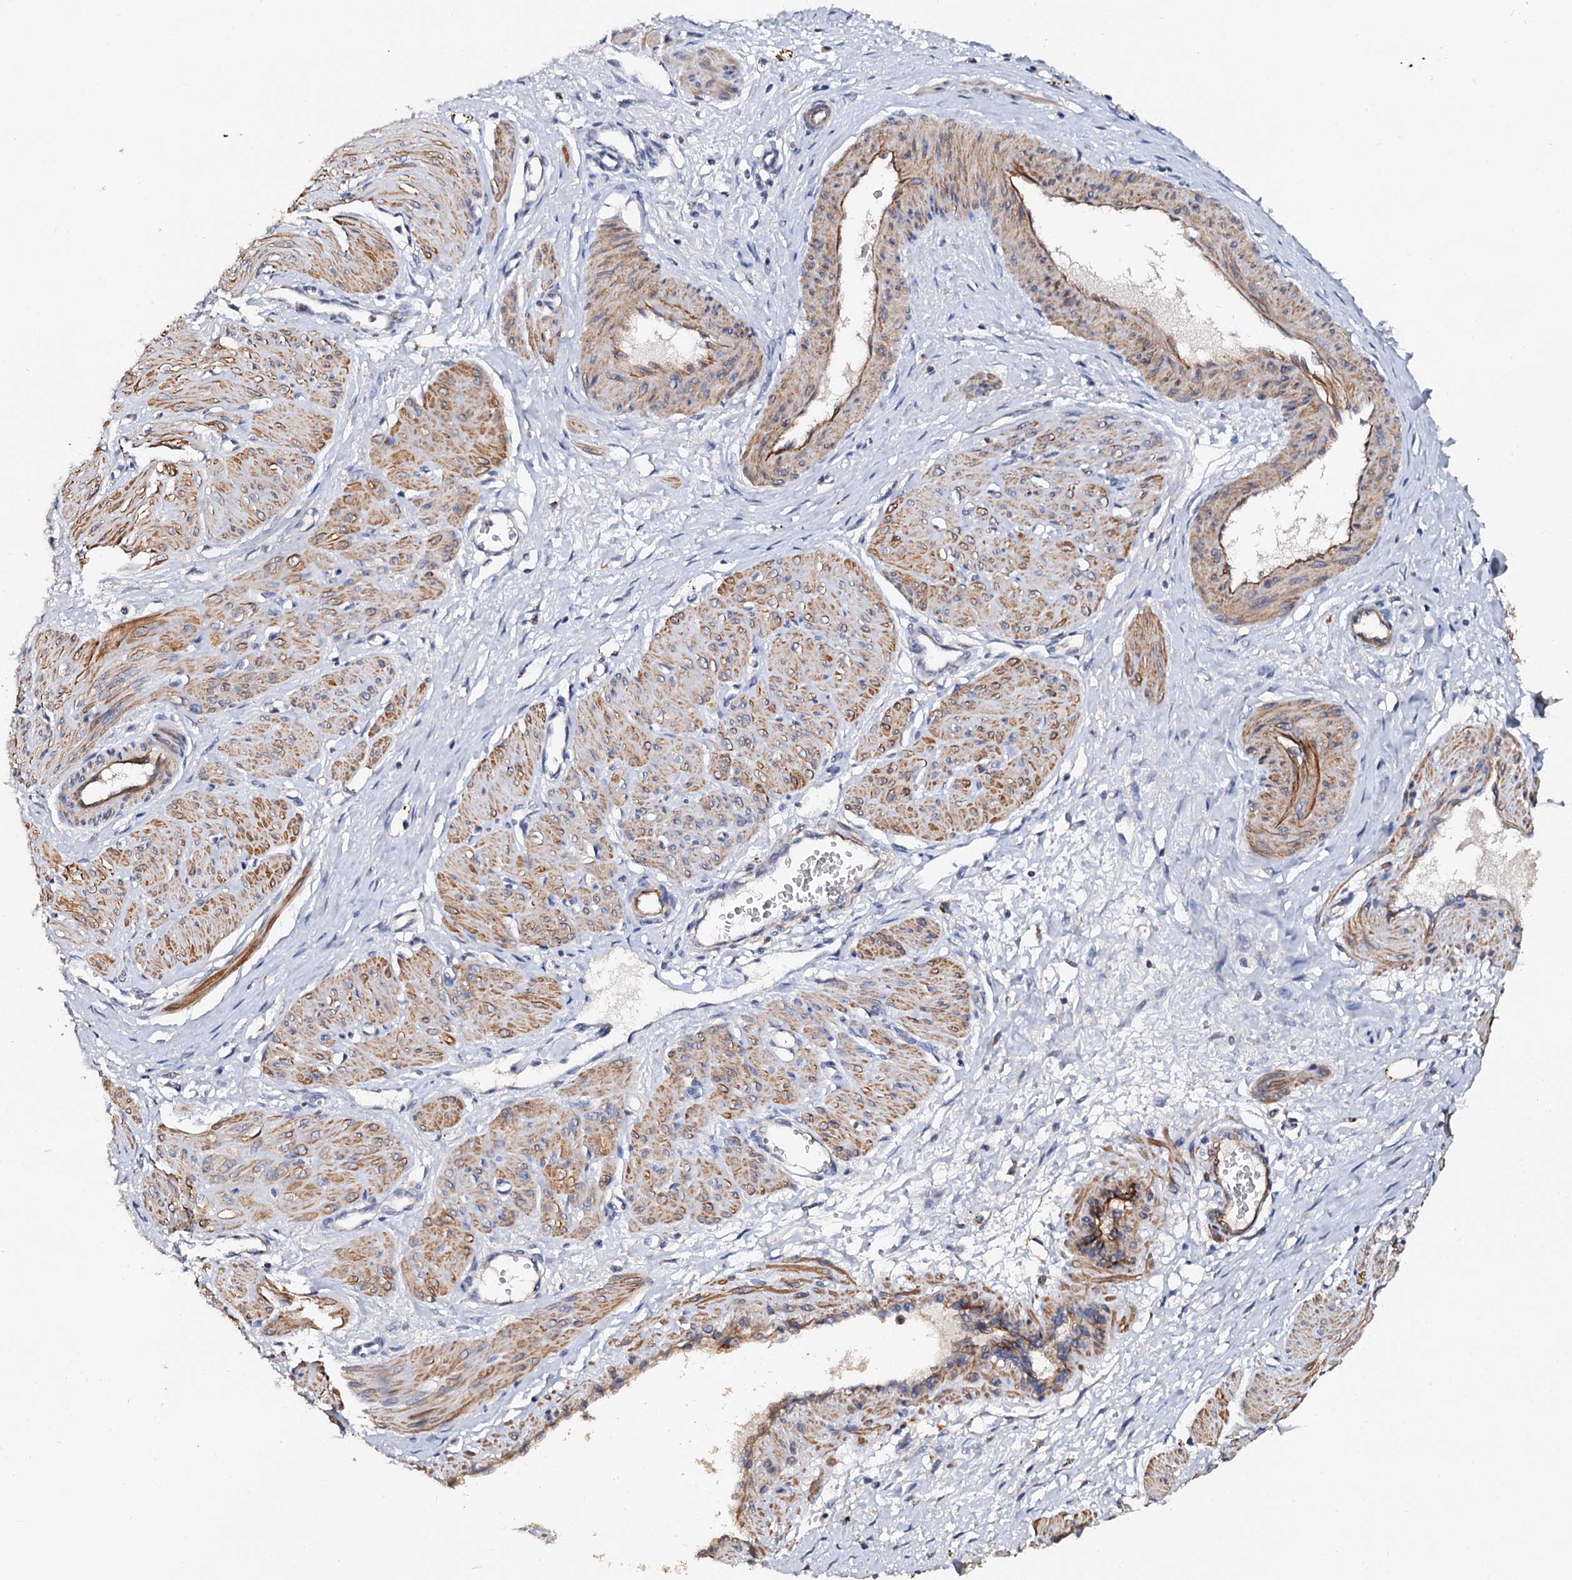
{"staining": {"intensity": "moderate", "quantity": ">75%", "location": "cytoplasmic/membranous"}, "tissue": "smooth muscle", "cell_type": "Smooth muscle cells", "image_type": "normal", "snomed": [{"axis": "morphology", "description": "Normal tissue, NOS"}, {"axis": "topography", "description": "Endometrium"}], "caption": "Protein staining of normal smooth muscle exhibits moderate cytoplasmic/membranous expression in approximately >75% of smooth muscle cells.", "gene": "VPS36", "patient": {"sex": "female", "age": 33}}